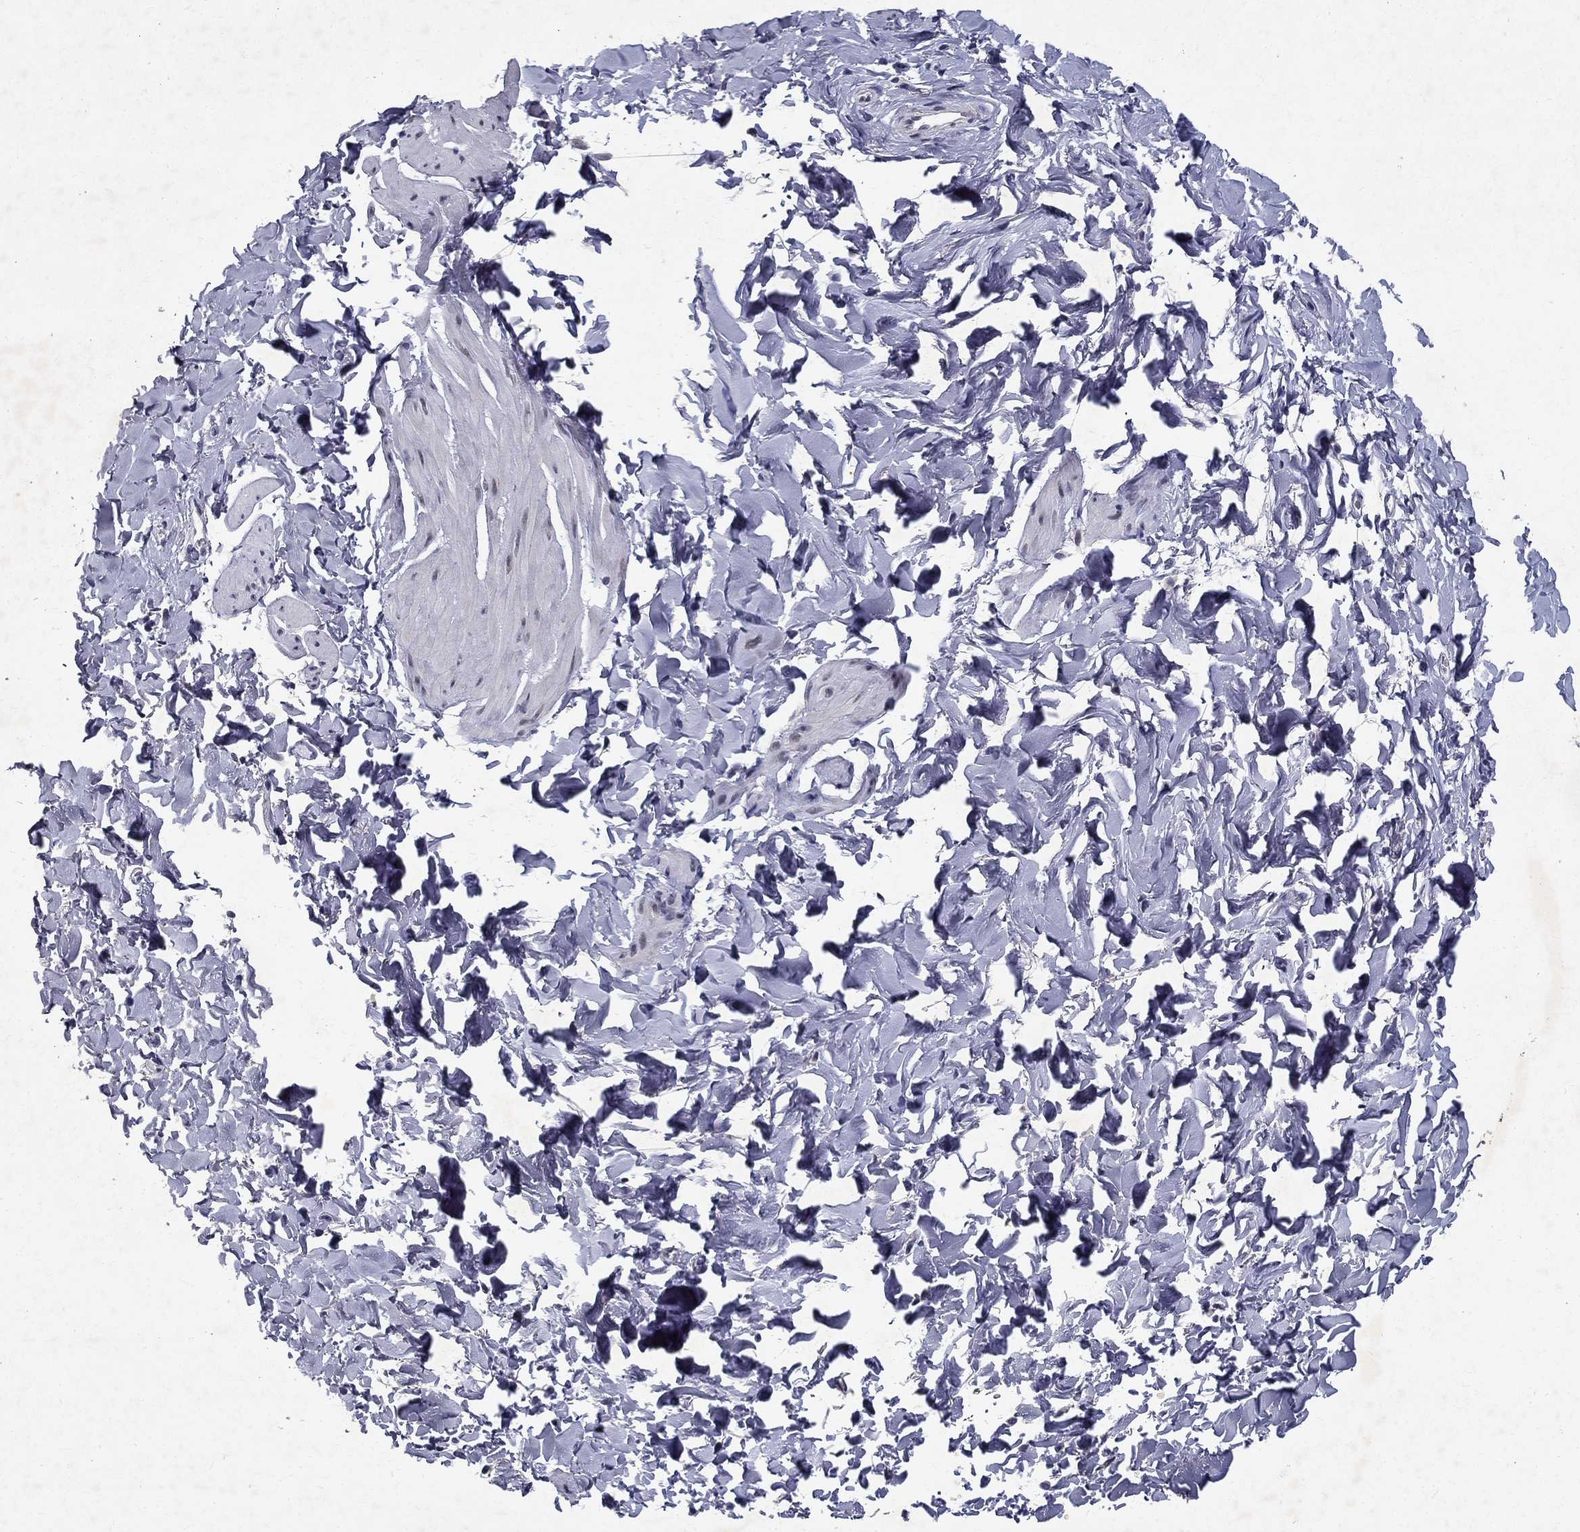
{"staining": {"intensity": "negative", "quantity": "none", "location": "none"}, "tissue": "smooth muscle", "cell_type": "Smooth muscle cells", "image_type": "normal", "snomed": [{"axis": "morphology", "description": "Normal tissue, NOS"}, {"axis": "topography", "description": "Adipose tissue"}, {"axis": "topography", "description": "Smooth muscle"}, {"axis": "topography", "description": "Peripheral nerve tissue"}], "caption": "An IHC photomicrograph of normal smooth muscle is shown. There is no staining in smooth muscle cells of smooth muscle. (DAB IHC visualized using brightfield microscopy, high magnification).", "gene": "RBFOX1", "patient": {"sex": "male", "age": 83}}